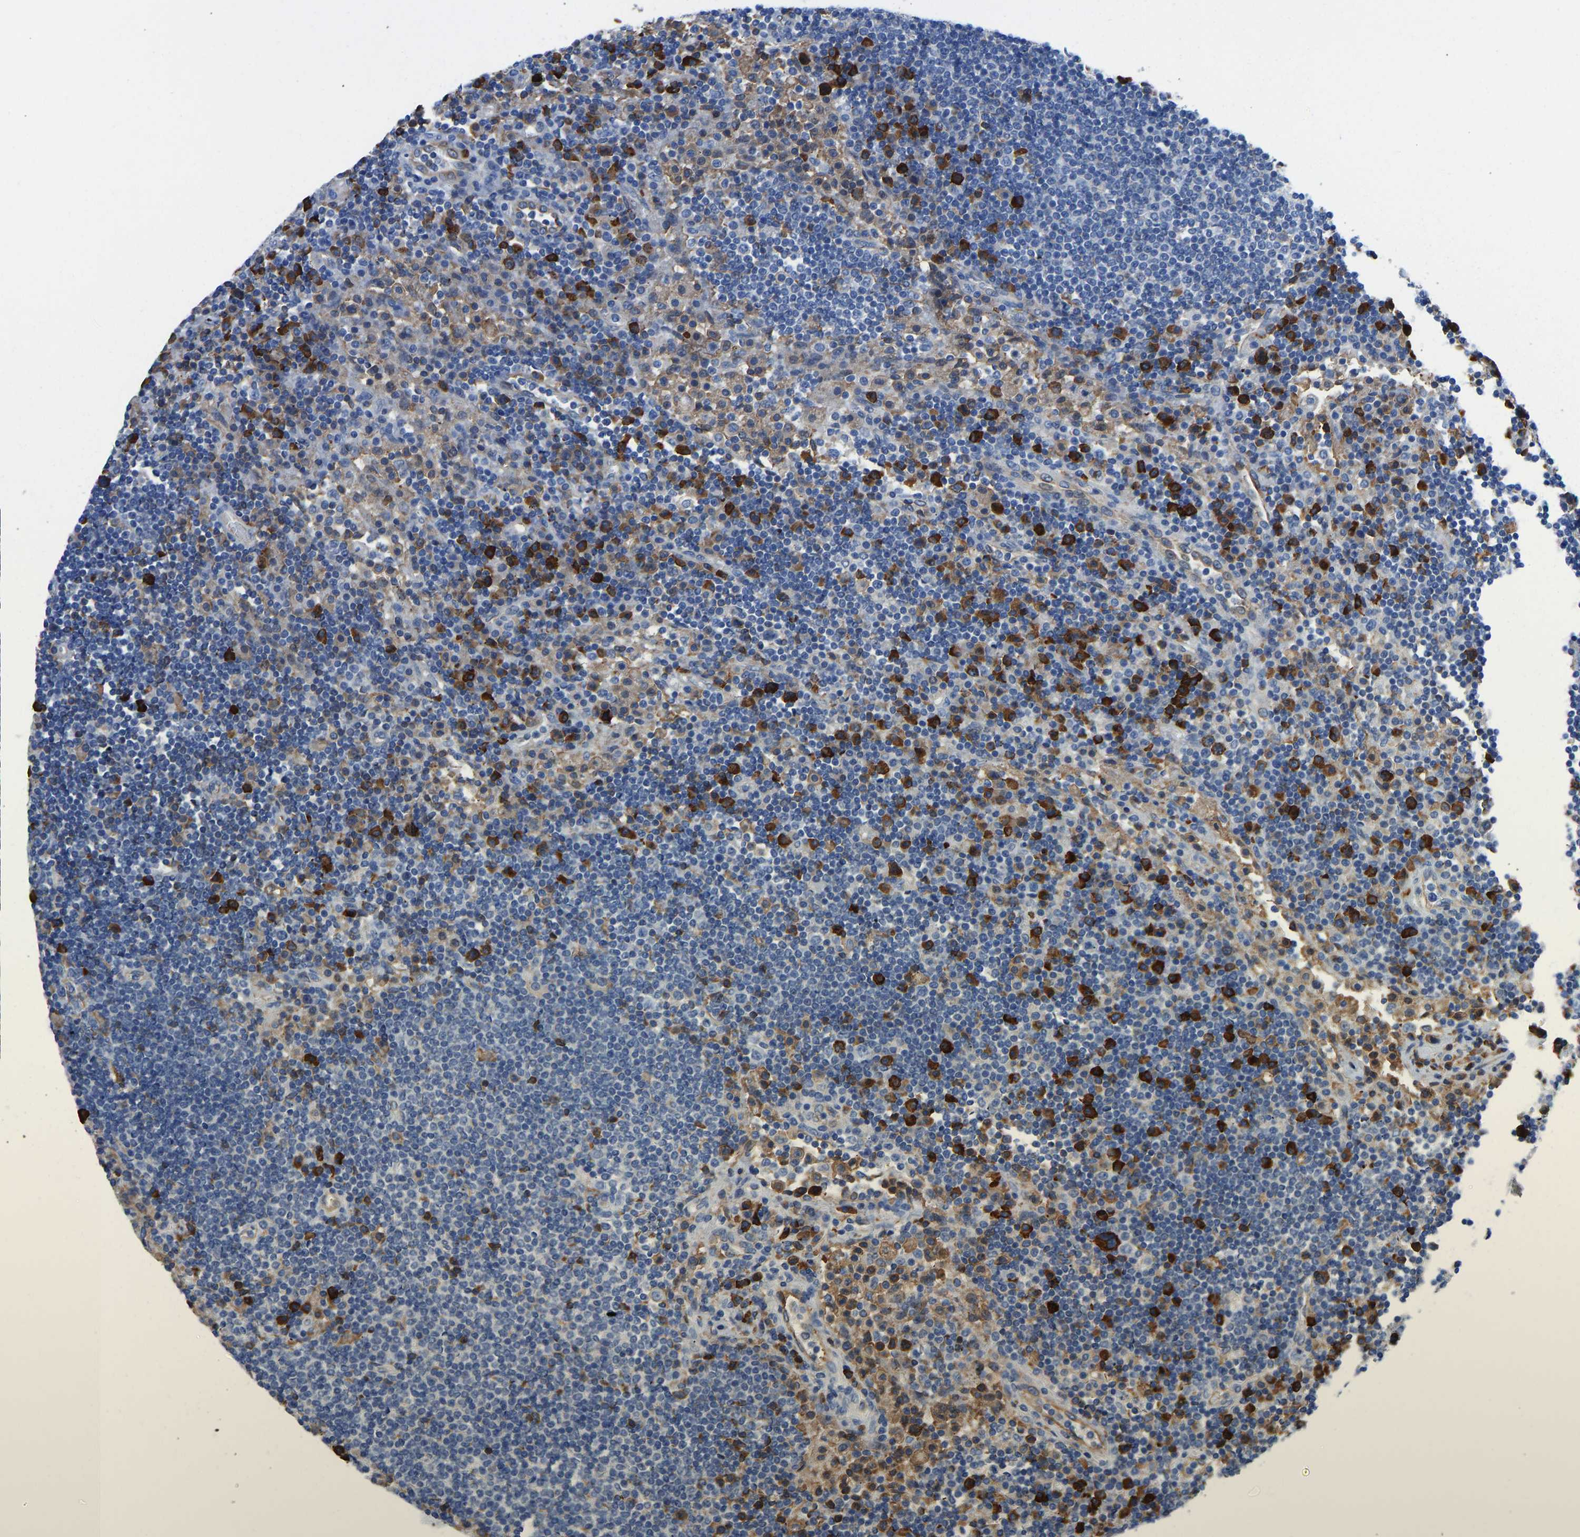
{"staining": {"intensity": "negative", "quantity": "none", "location": "none"}, "tissue": "lymph node", "cell_type": "Germinal center cells", "image_type": "normal", "snomed": [{"axis": "morphology", "description": "Normal tissue, NOS"}, {"axis": "topography", "description": "Lymph node"}], "caption": "Photomicrograph shows no protein positivity in germinal center cells of normal lymph node. (DAB (3,3'-diaminobenzidine) IHC with hematoxylin counter stain).", "gene": "HSPG2", "patient": {"sex": "female", "age": 53}}